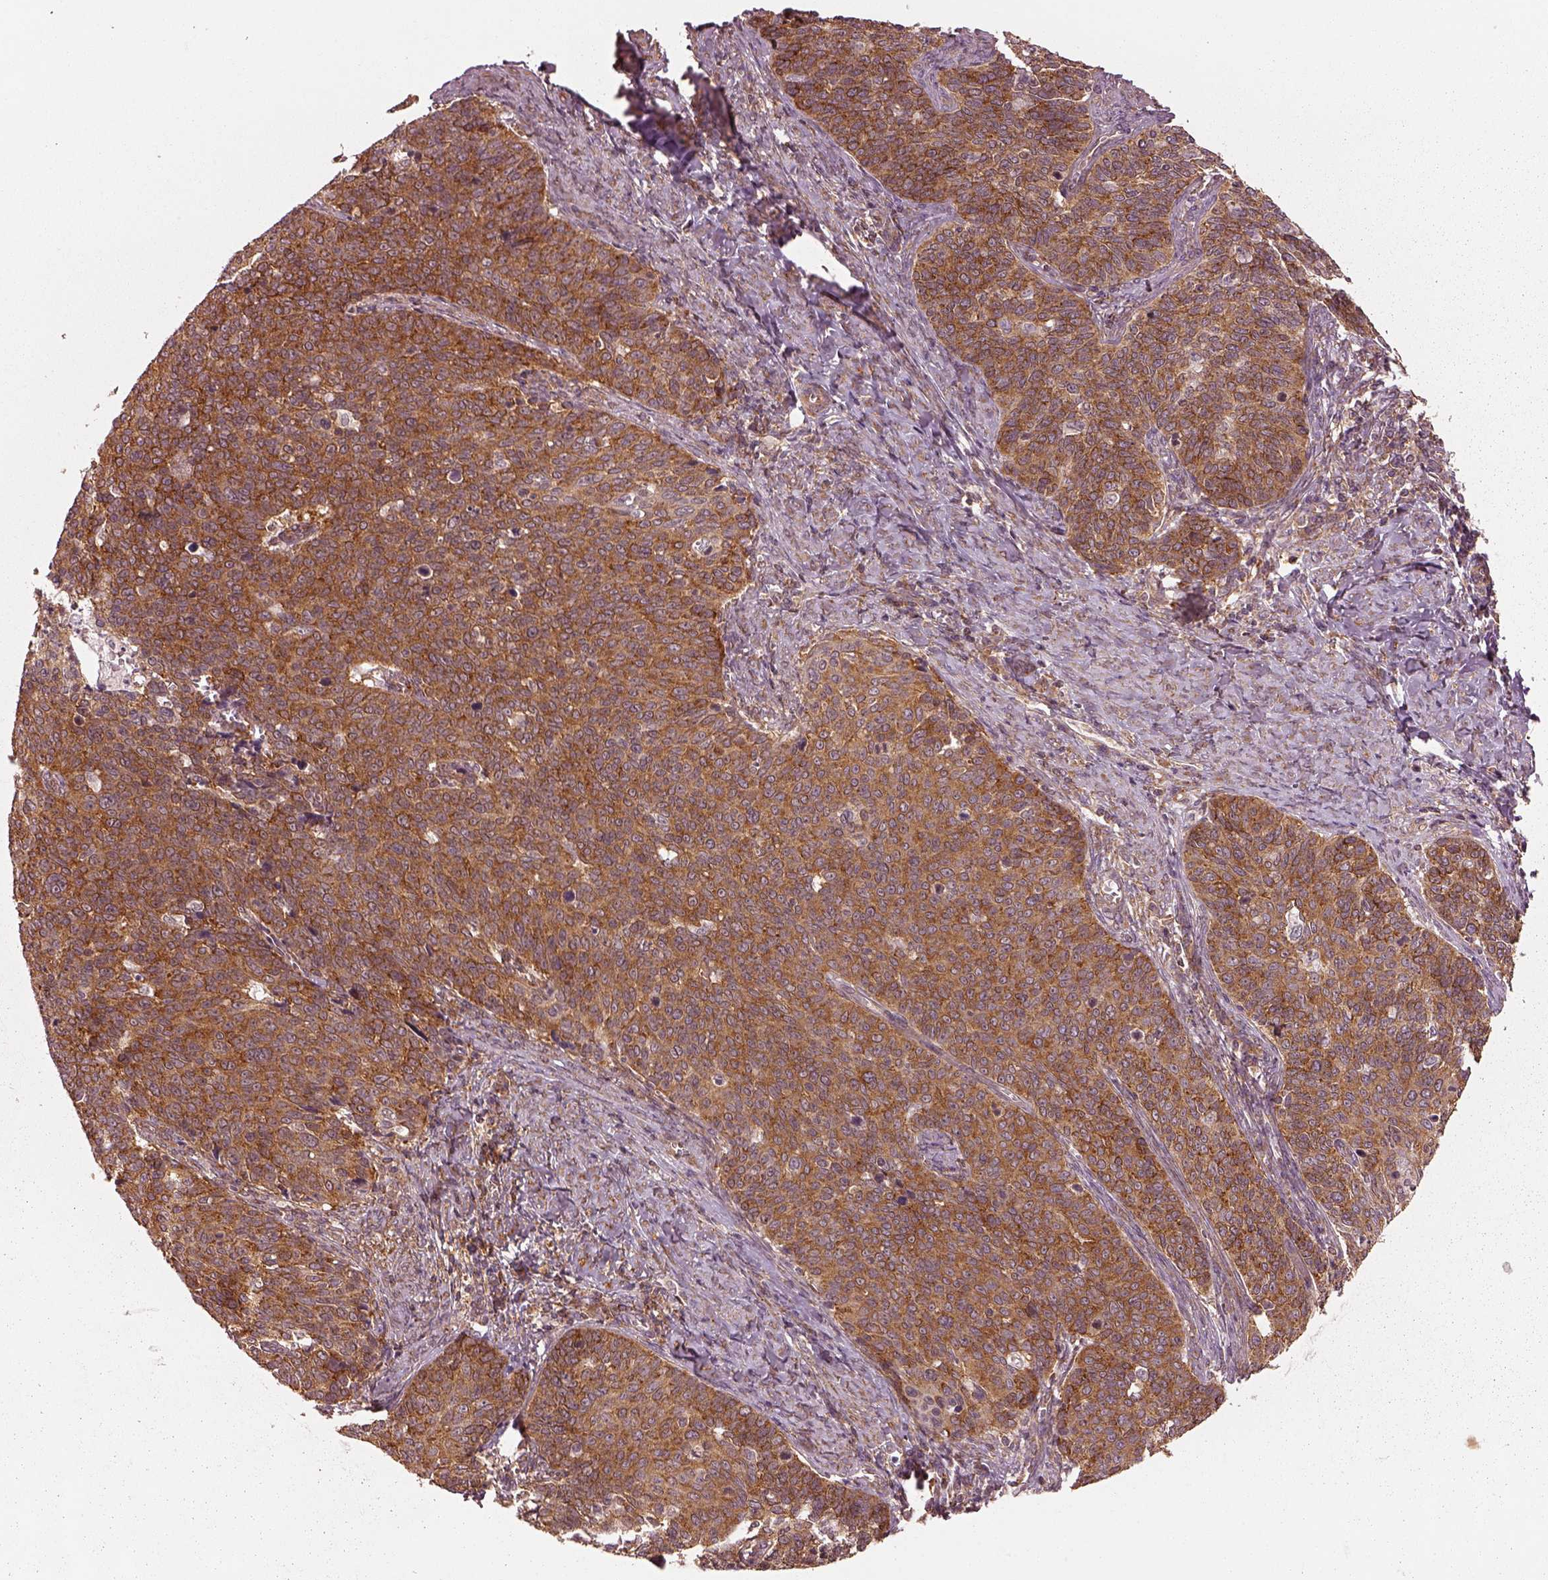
{"staining": {"intensity": "moderate", "quantity": ">75%", "location": "cytoplasmic/membranous"}, "tissue": "cervical cancer", "cell_type": "Tumor cells", "image_type": "cancer", "snomed": [{"axis": "morphology", "description": "Normal tissue, NOS"}, {"axis": "morphology", "description": "Squamous cell carcinoma, NOS"}, {"axis": "topography", "description": "Cervix"}], "caption": "IHC histopathology image of neoplastic tissue: cervical cancer stained using IHC displays medium levels of moderate protein expression localized specifically in the cytoplasmic/membranous of tumor cells, appearing as a cytoplasmic/membranous brown color.", "gene": "LSM14A", "patient": {"sex": "female", "age": 39}}